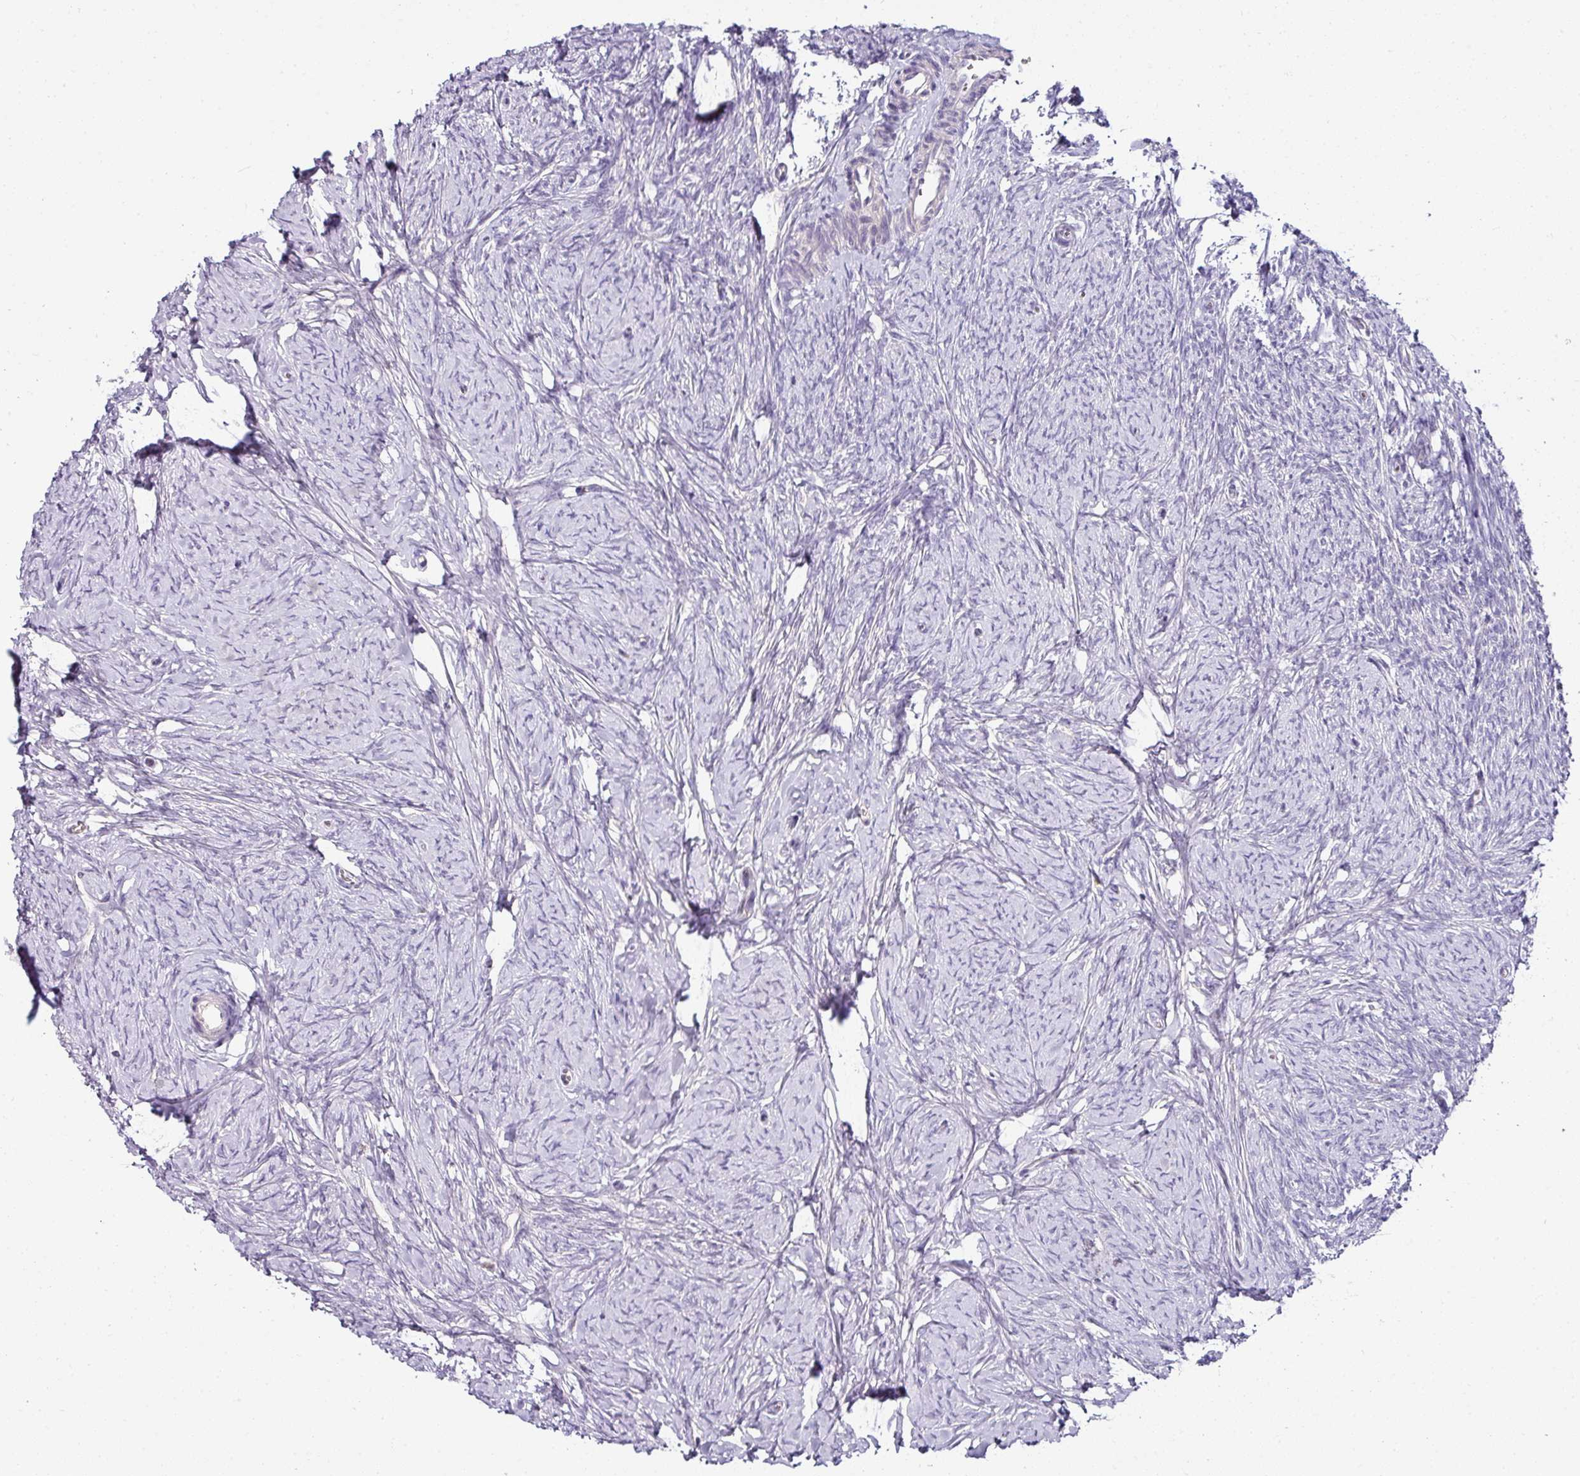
{"staining": {"intensity": "negative", "quantity": "none", "location": "none"}, "tissue": "ovary", "cell_type": "Ovarian stroma cells", "image_type": "normal", "snomed": [{"axis": "morphology", "description": "Normal tissue, NOS"}, {"axis": "topography", "description": "Ovary"}], "caption": "An immunohistochemistry image of benign ovary is shown. There is no staining in ovarian stroma cells of ovary.", "gene": "NAPSA", "patient": {"sex": "female", "age": 44}}